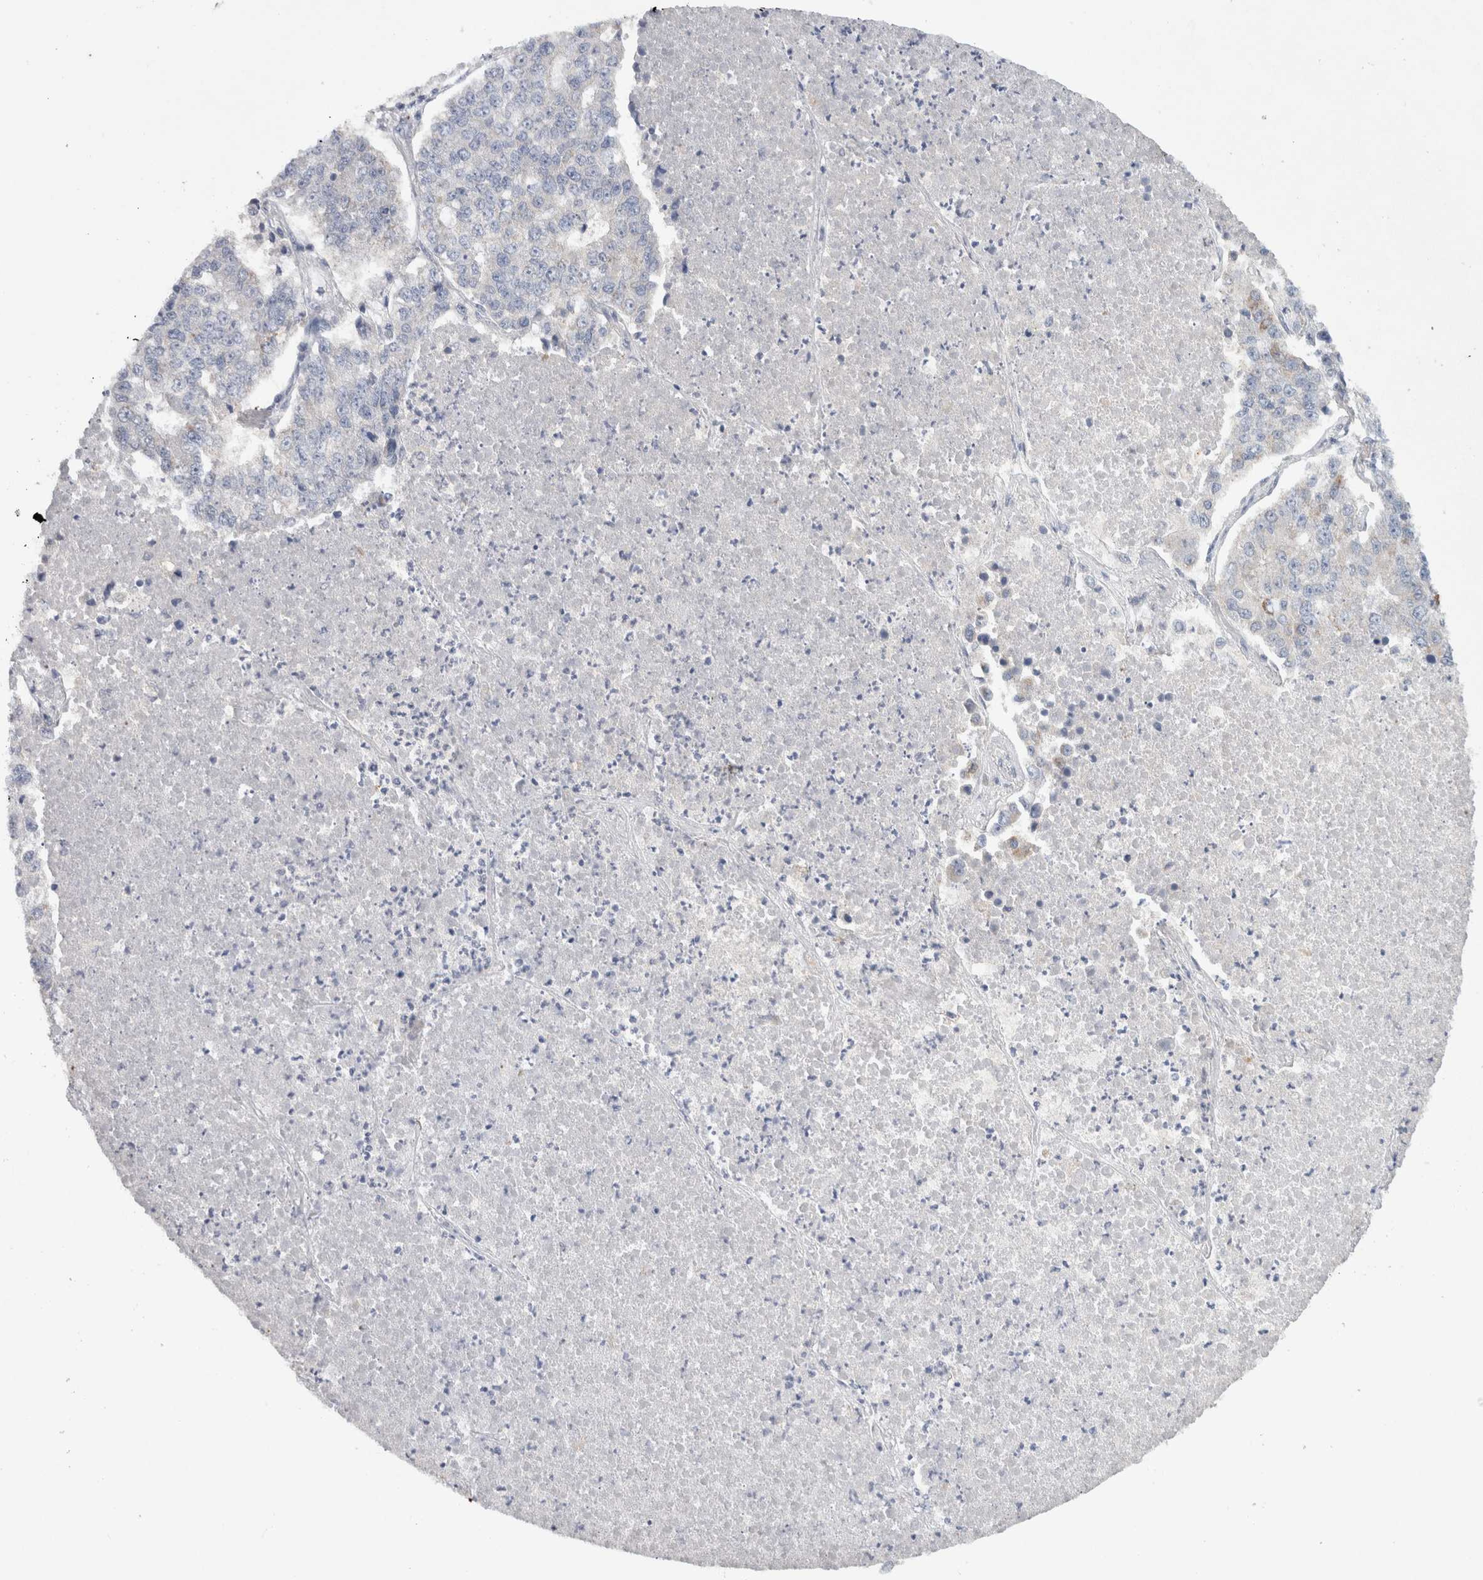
{"staining": {"intensity": "negative", "quantity": "none", "location": "none"}, "tissue": "lung cancer", "cell_type": "Tumor cells", "image_type": "cancer", "snomed": [{"axis": "morphology", "description": "Adenocarcinoma, NOS"}, {"axis": "topography", "description": "Lung"}], "caption": "A high-resolution image shows immunohistochemistry staining of adenocarcinoma (lung), which shows no significant positivity in tumor cells. The staining was performed using DAB (3,3'-diaminobenzidine) to visualize the protein expression in brown, while the nuclei were stained in blue with hematoxylin (Magnification: 20x).", "gene": "RAB14", "patient": {"sex": "male", "age": 49}}